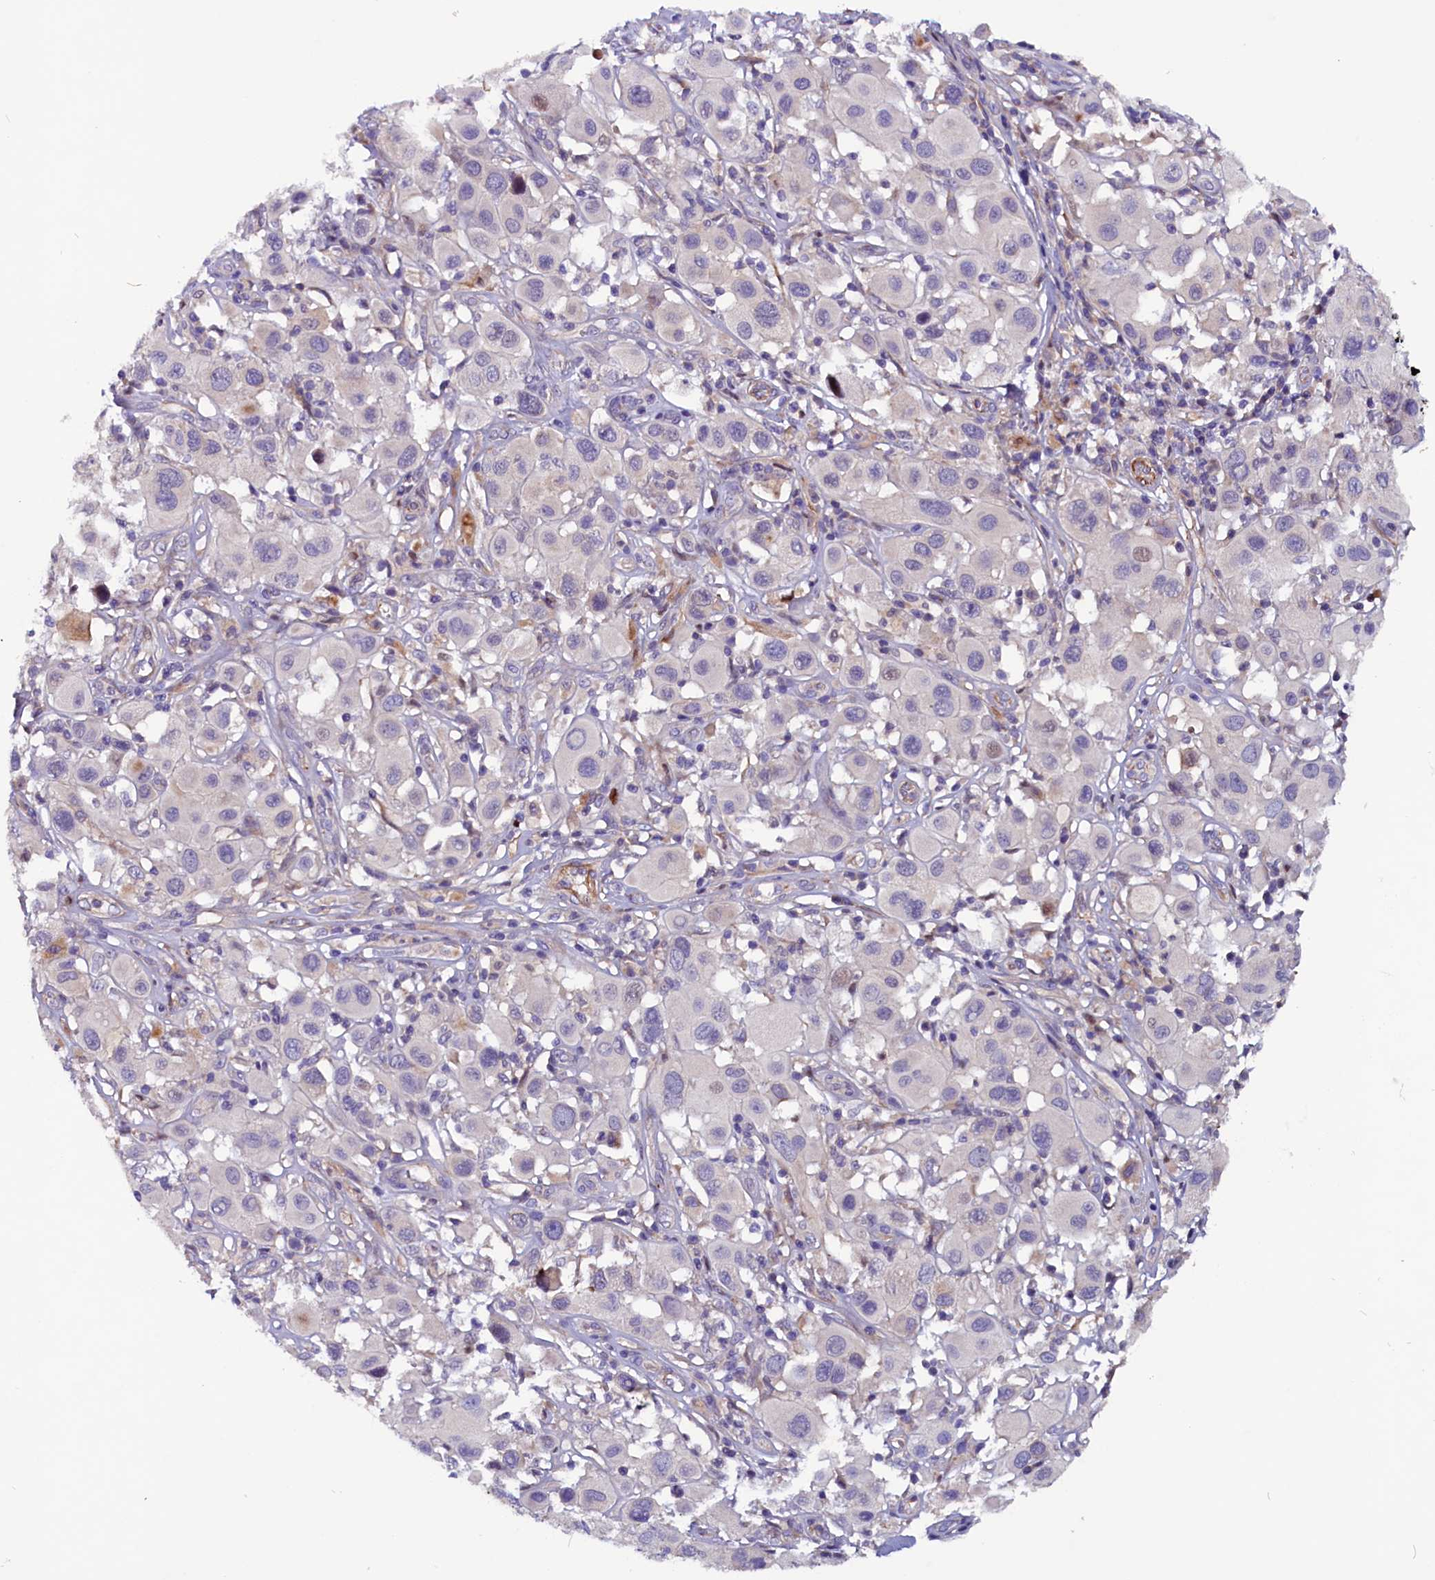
{"staining": {"intensity": "negative", "quantity": "none", "location": "none"}, "tissue": "melanoma", "cell_type": "Tumor cells", "image_type": "cancer", "snomed": [{"axis": "morphology", "description": "Malignant melanoma, Metastatic site"}, {"axis": "topography", "description": "Skin"}], "caption": "Tumor cells show no significant protein expression in melanoma. (Stains: DAB immunohistochemistry (IHC) with hematoxylin counter stain, Microscopy: brightfield microscopy at high magnification).", "gene": "ZNF749", "patient": {"sex": "male", "age": 41}}